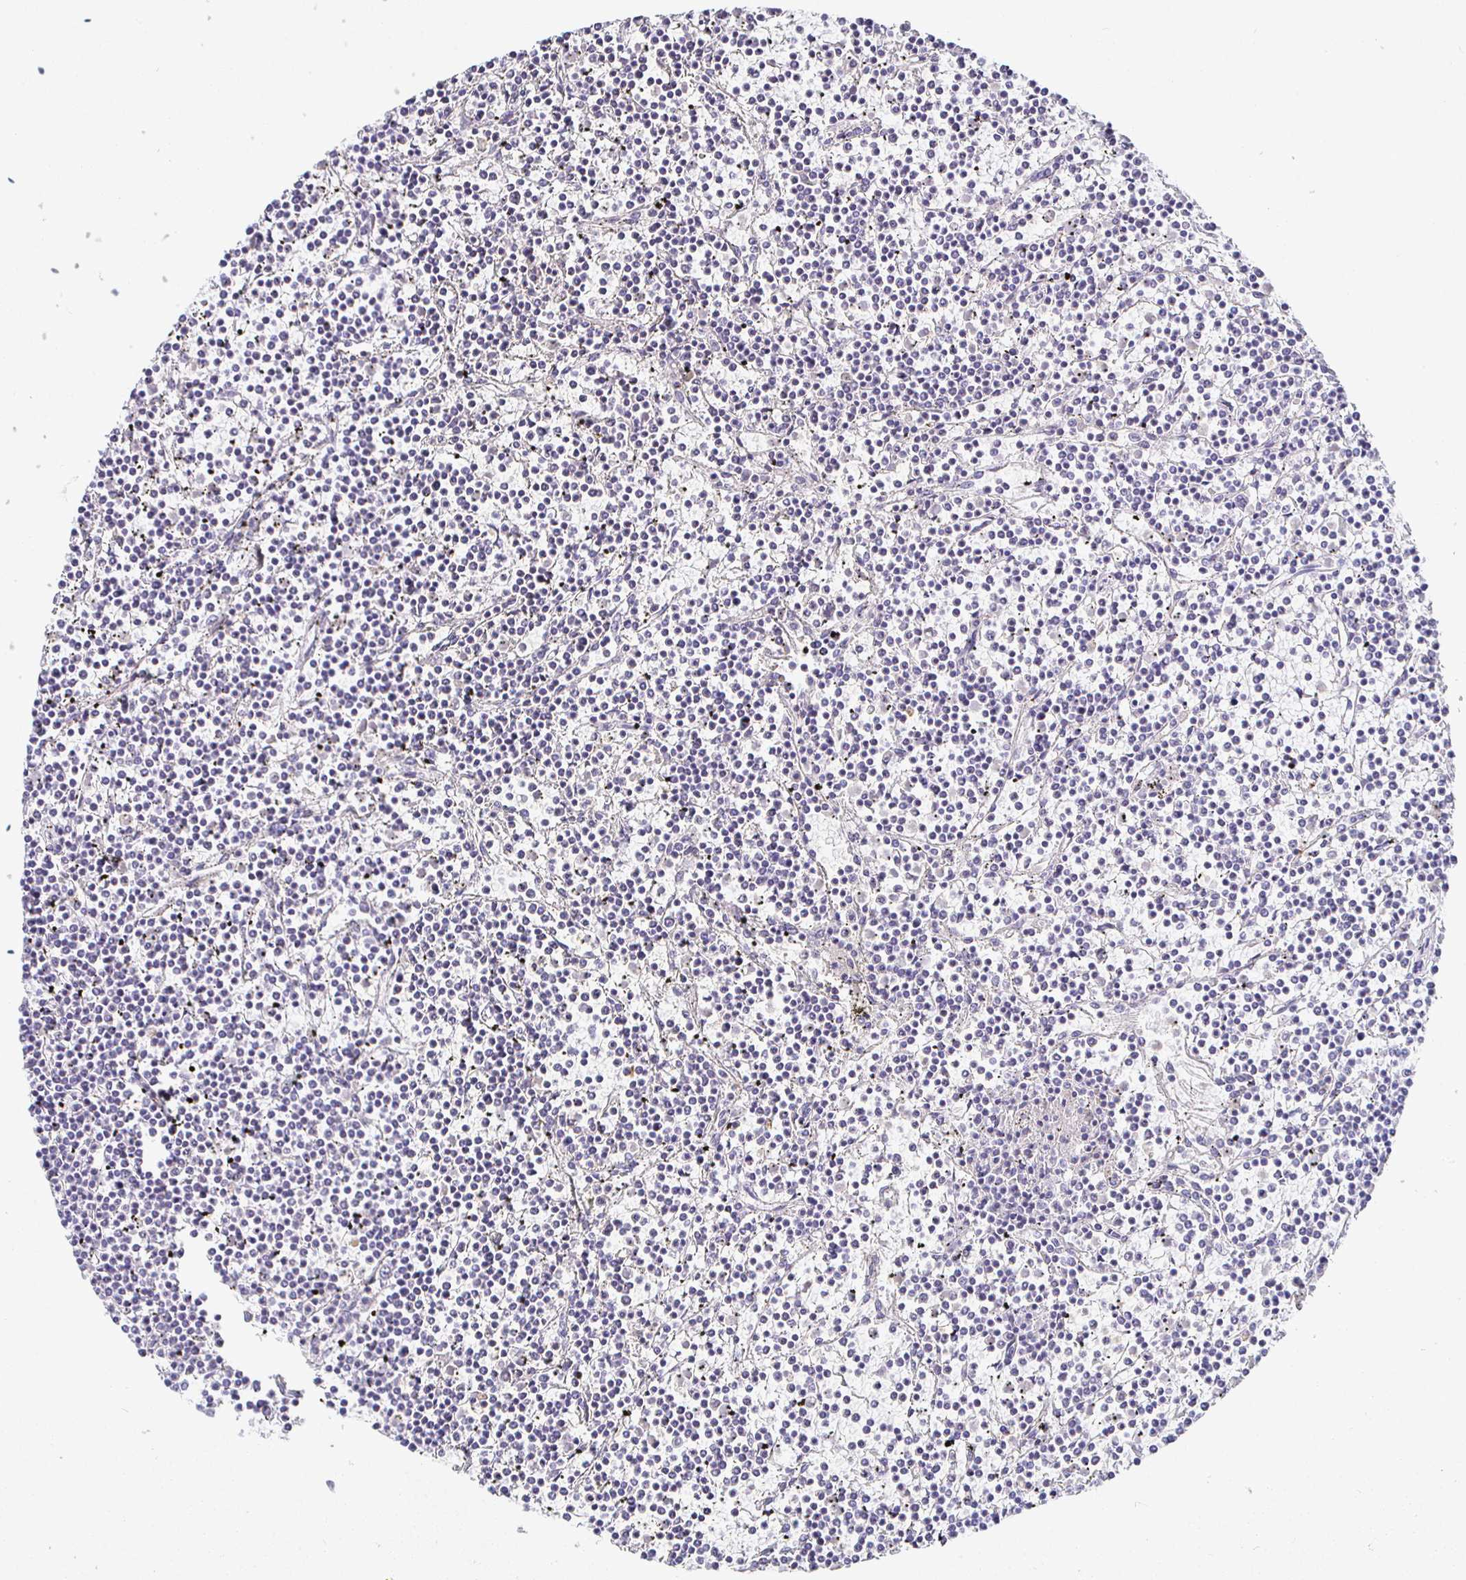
{"staining": {"intensity": "negative", "quantity": "none", "location": "none"}, "tissue": "lymphoma", "cell_type": "Tumor cells", "image_type": "cancer", "snomed": [{"axis": "morphology", "description": "Malignant lymphoma, non-Hodgkin's type, Low grade"}, {"axis": "topography", "description": "Spleen"}], "caption": "The photomicrograph reveals no significant positivity in tumor cells of lymphoma.", "gene": "PIWIL3", "patient": {"sex": "female", "age": 19}}